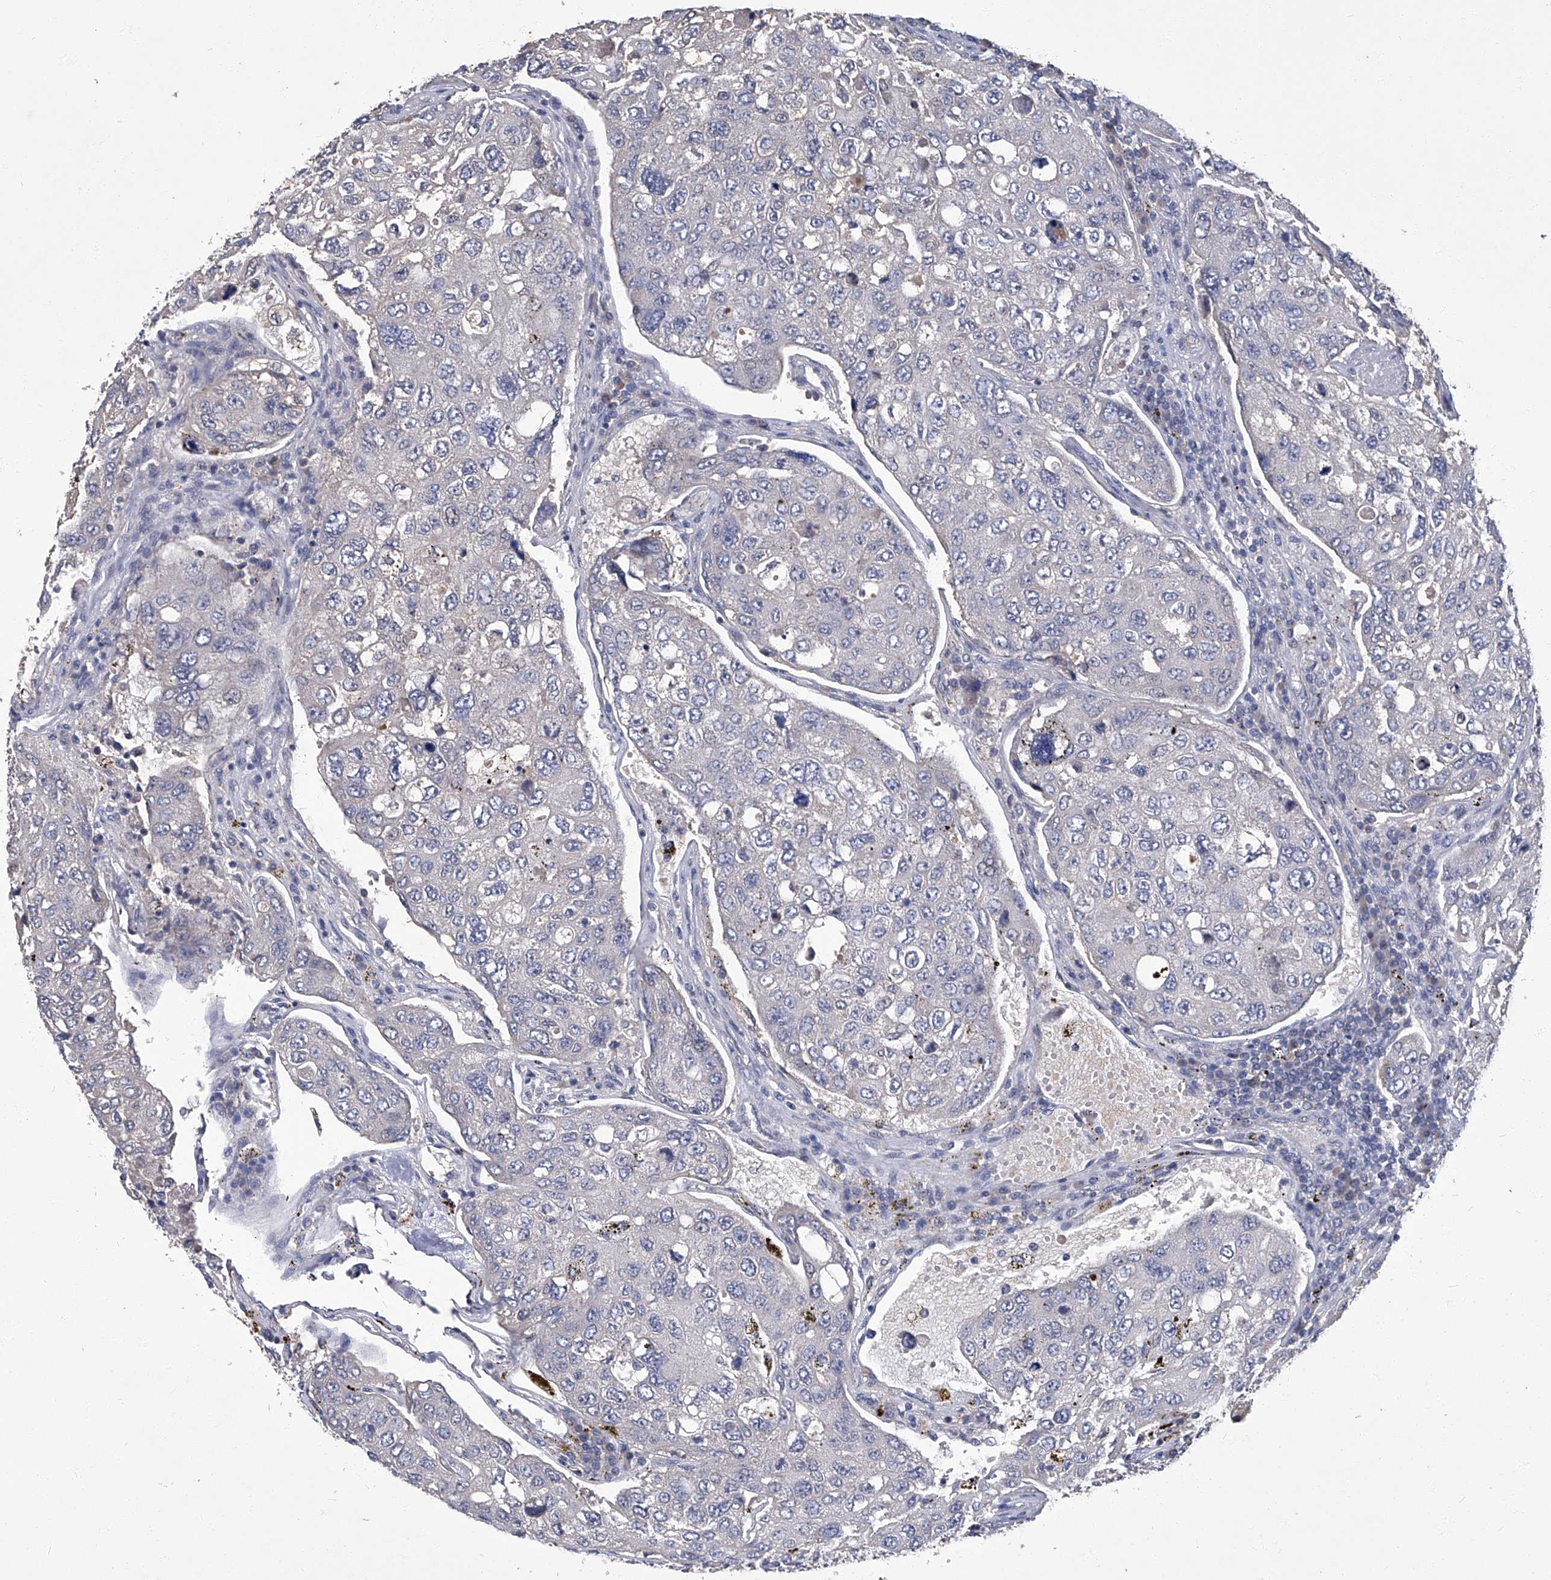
{"staining": {"intensity": "negative", "quantity": "none", "location": "none"}, "tissue": "urothelial cancer", "cell_type": "Tumor cells", "image_type": "cancer", "snomed": [{"axis": "morphology", "description": "Urothelial carcinoma, High grade"}, {"axis": "topography", "description": "Lymph node"}, {"axis": "topography", "description": "Urinary bladder"}], "caption": "An immunohistochemistry image of high-grade urothelial carcinoma is shown. There is no staining in tumor cells of high-grade urothelial carcinoma.", "gene": "TGFBR1", "patient": {"sex": "male", "age": 51}}